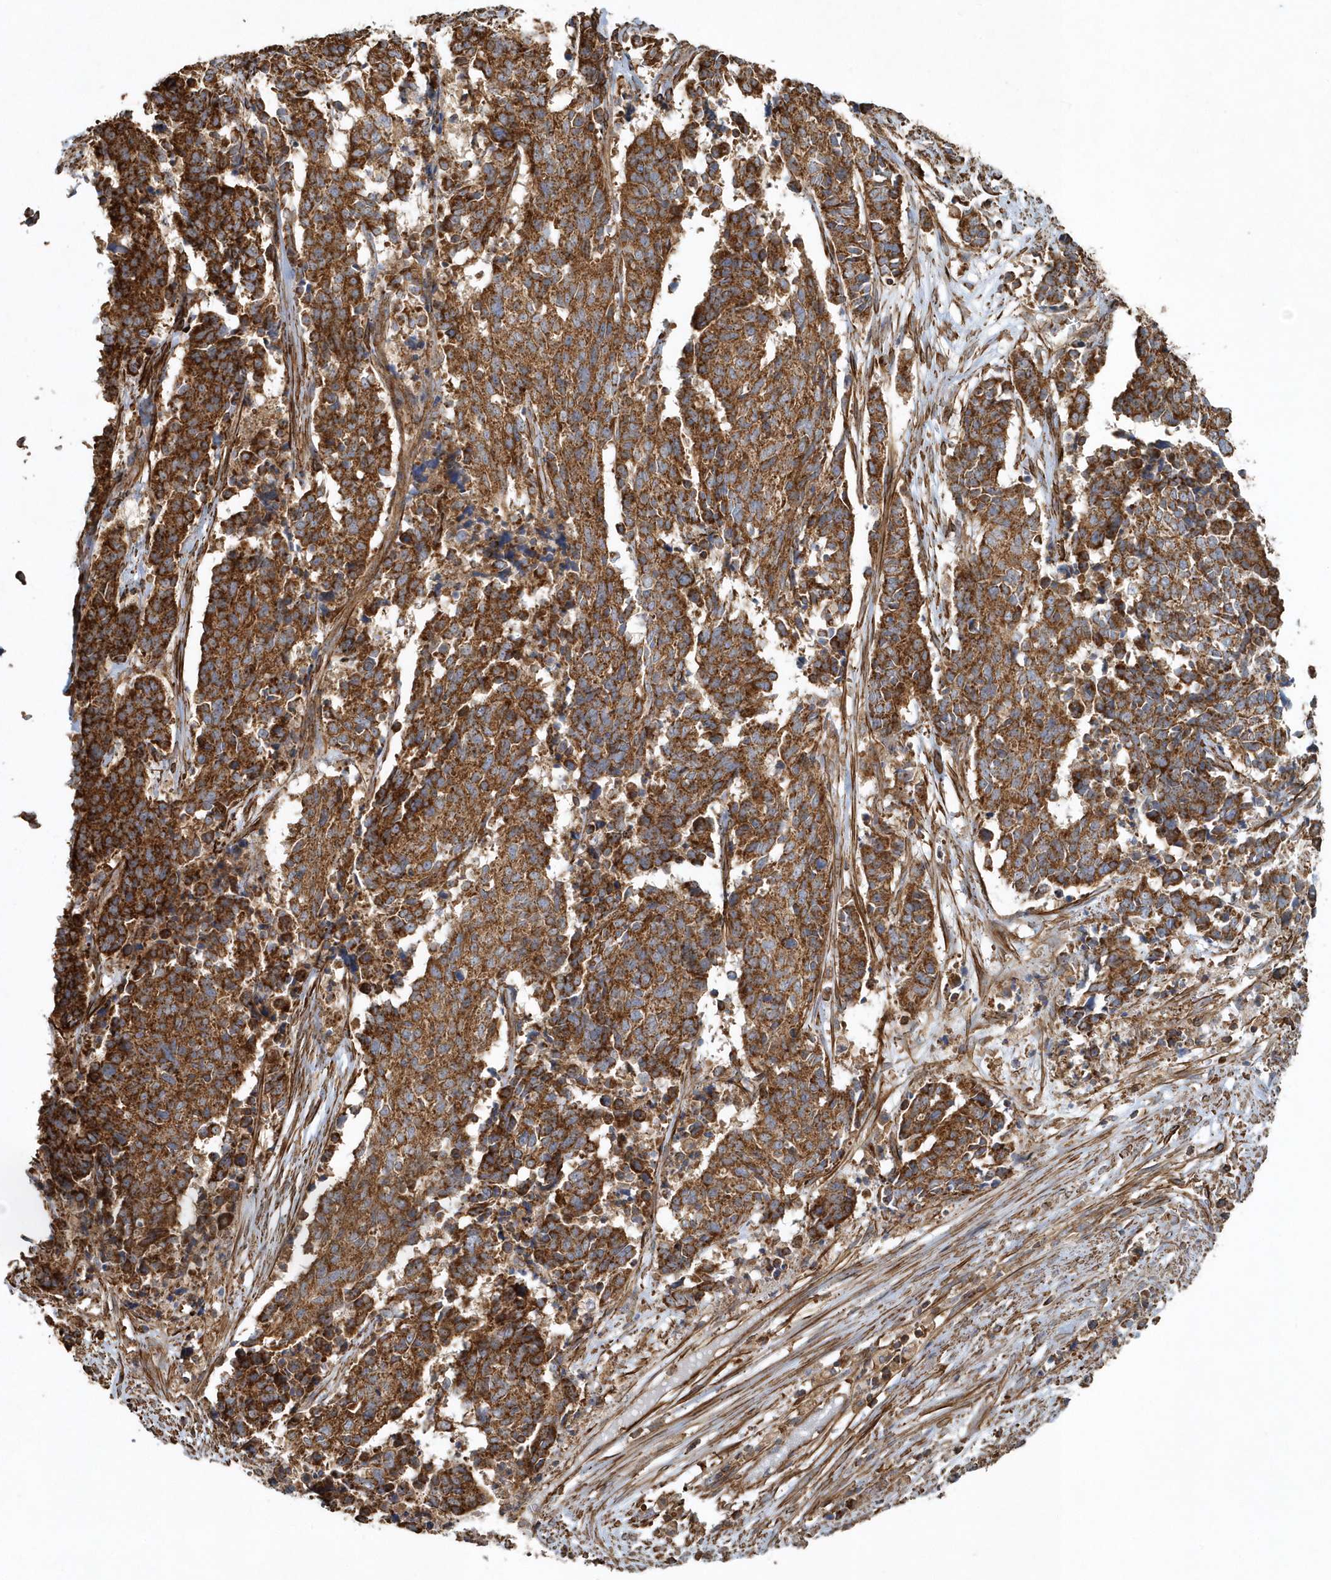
{"staining": {"intensity": "strong", "quantity": ">75%", "location": "cytoplasmic/membranous"}, "tissue": "cervical cancer", "cell_type": "Tumor cells", "image_type": "cancer", "snomed": [{"axis": "morphology", "description": "Normal tissue, NOS"}, {"axis": "morphology", "description": "Squamous cell carcinoma, NOS"}, {"axis": "topography", "description": "Cervix"}], "caption": "Strong cytoplasmic/membranous positivity for a protein is identified in about >75% of tumor cells of cervical cancer (squamous cell carcinoma) using immunohistochemistry.", "gene": "MMUT", "patient": {"sex": "female", "age": 35}}